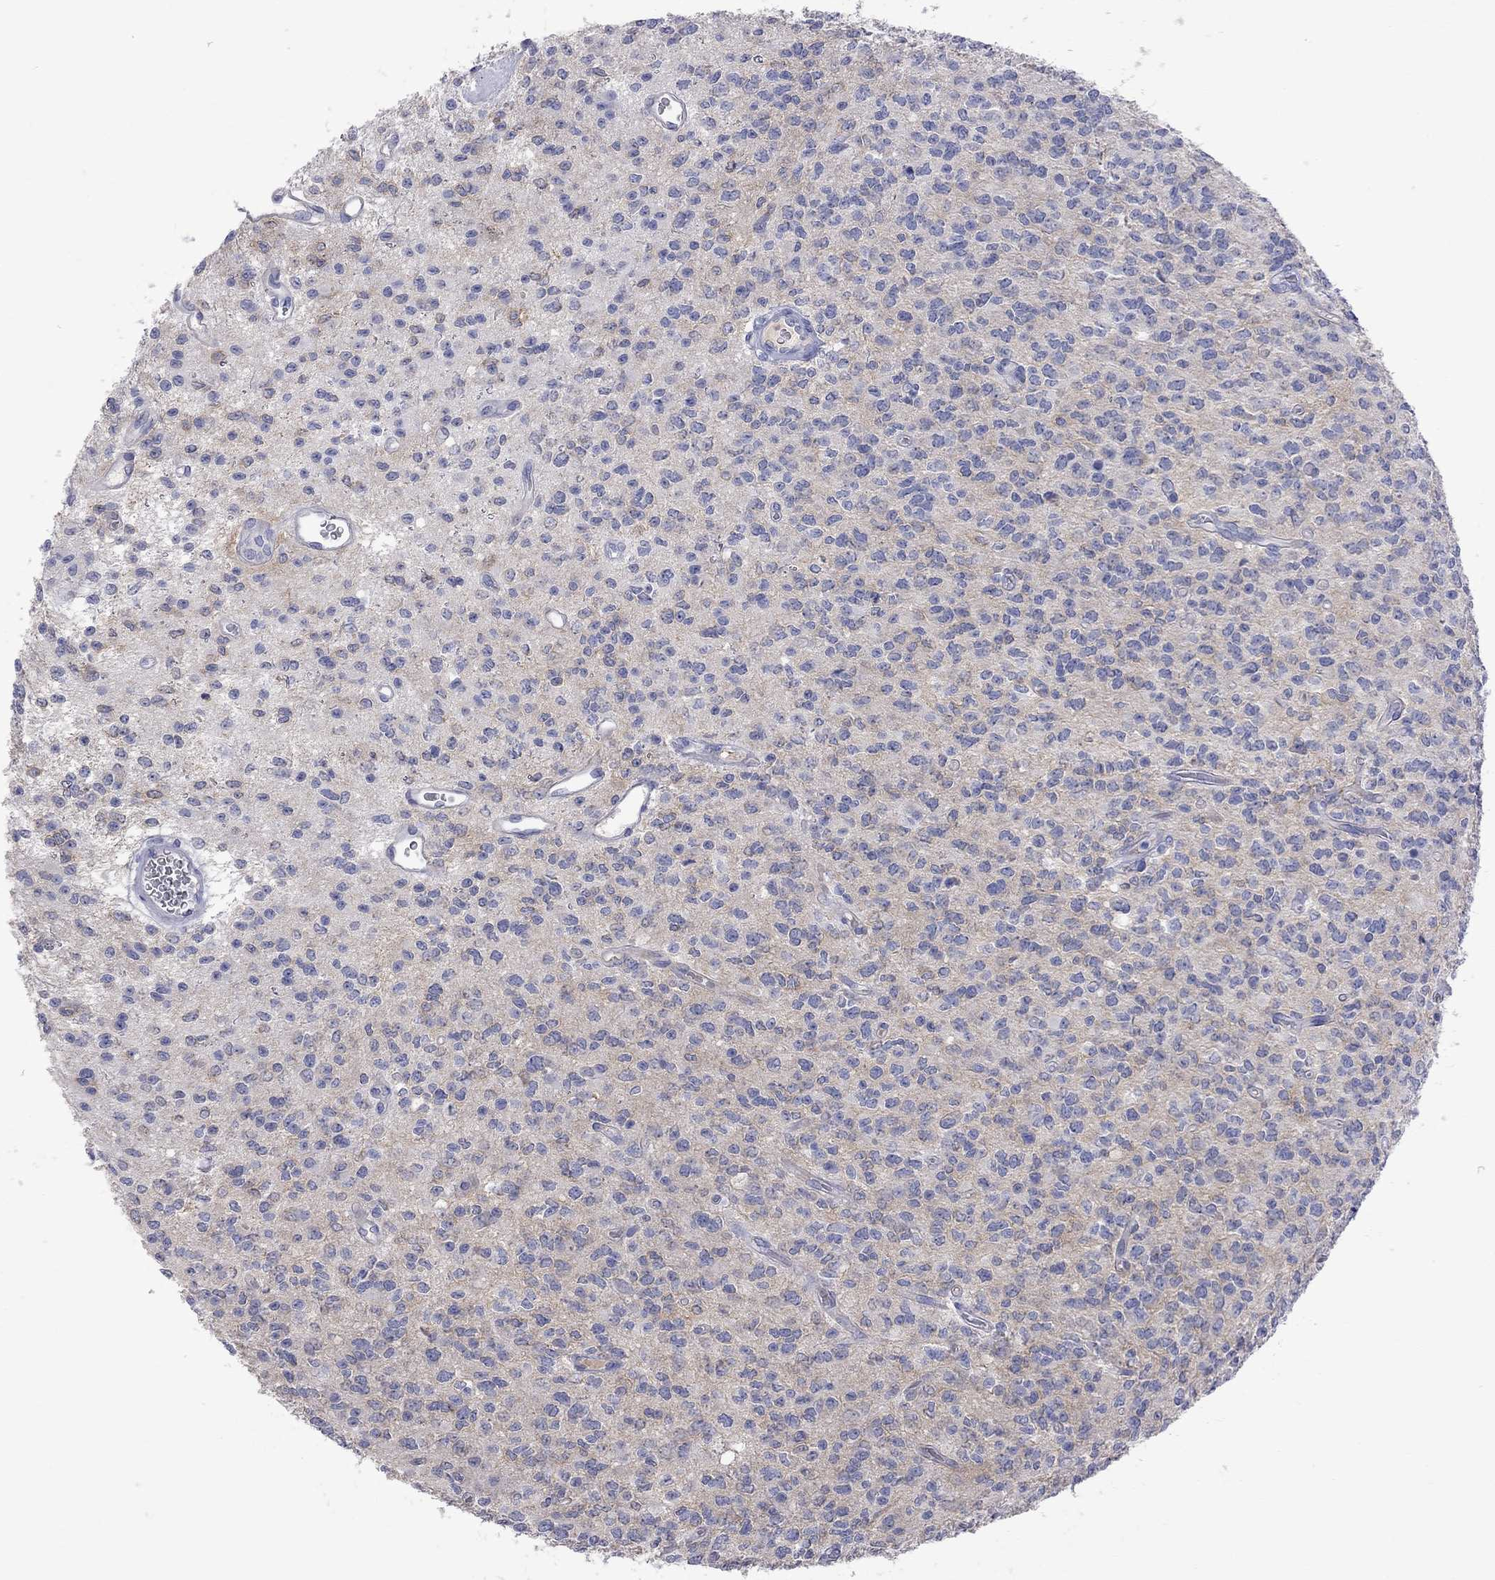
{"staining": {"intensity": "negative", "quantity": "none", "location": "none"}, "tissue": "glioma", "cell_type": "Tumor cells", "image_type": "cancer", "snomed": [{"axis": "morphology", "description": "Glioma, malignant, Low grade"}, {"axis": "topography", "description": "Brain"}], "caption": "Photomicrograph shows no significant protein staining in tumor cells of low-grade glioma (malignant). (Brightfield microscopy of DAB IHC at high magnification).", "gene": "KCND2", "patient": {"sex": "female", "age": 45}}